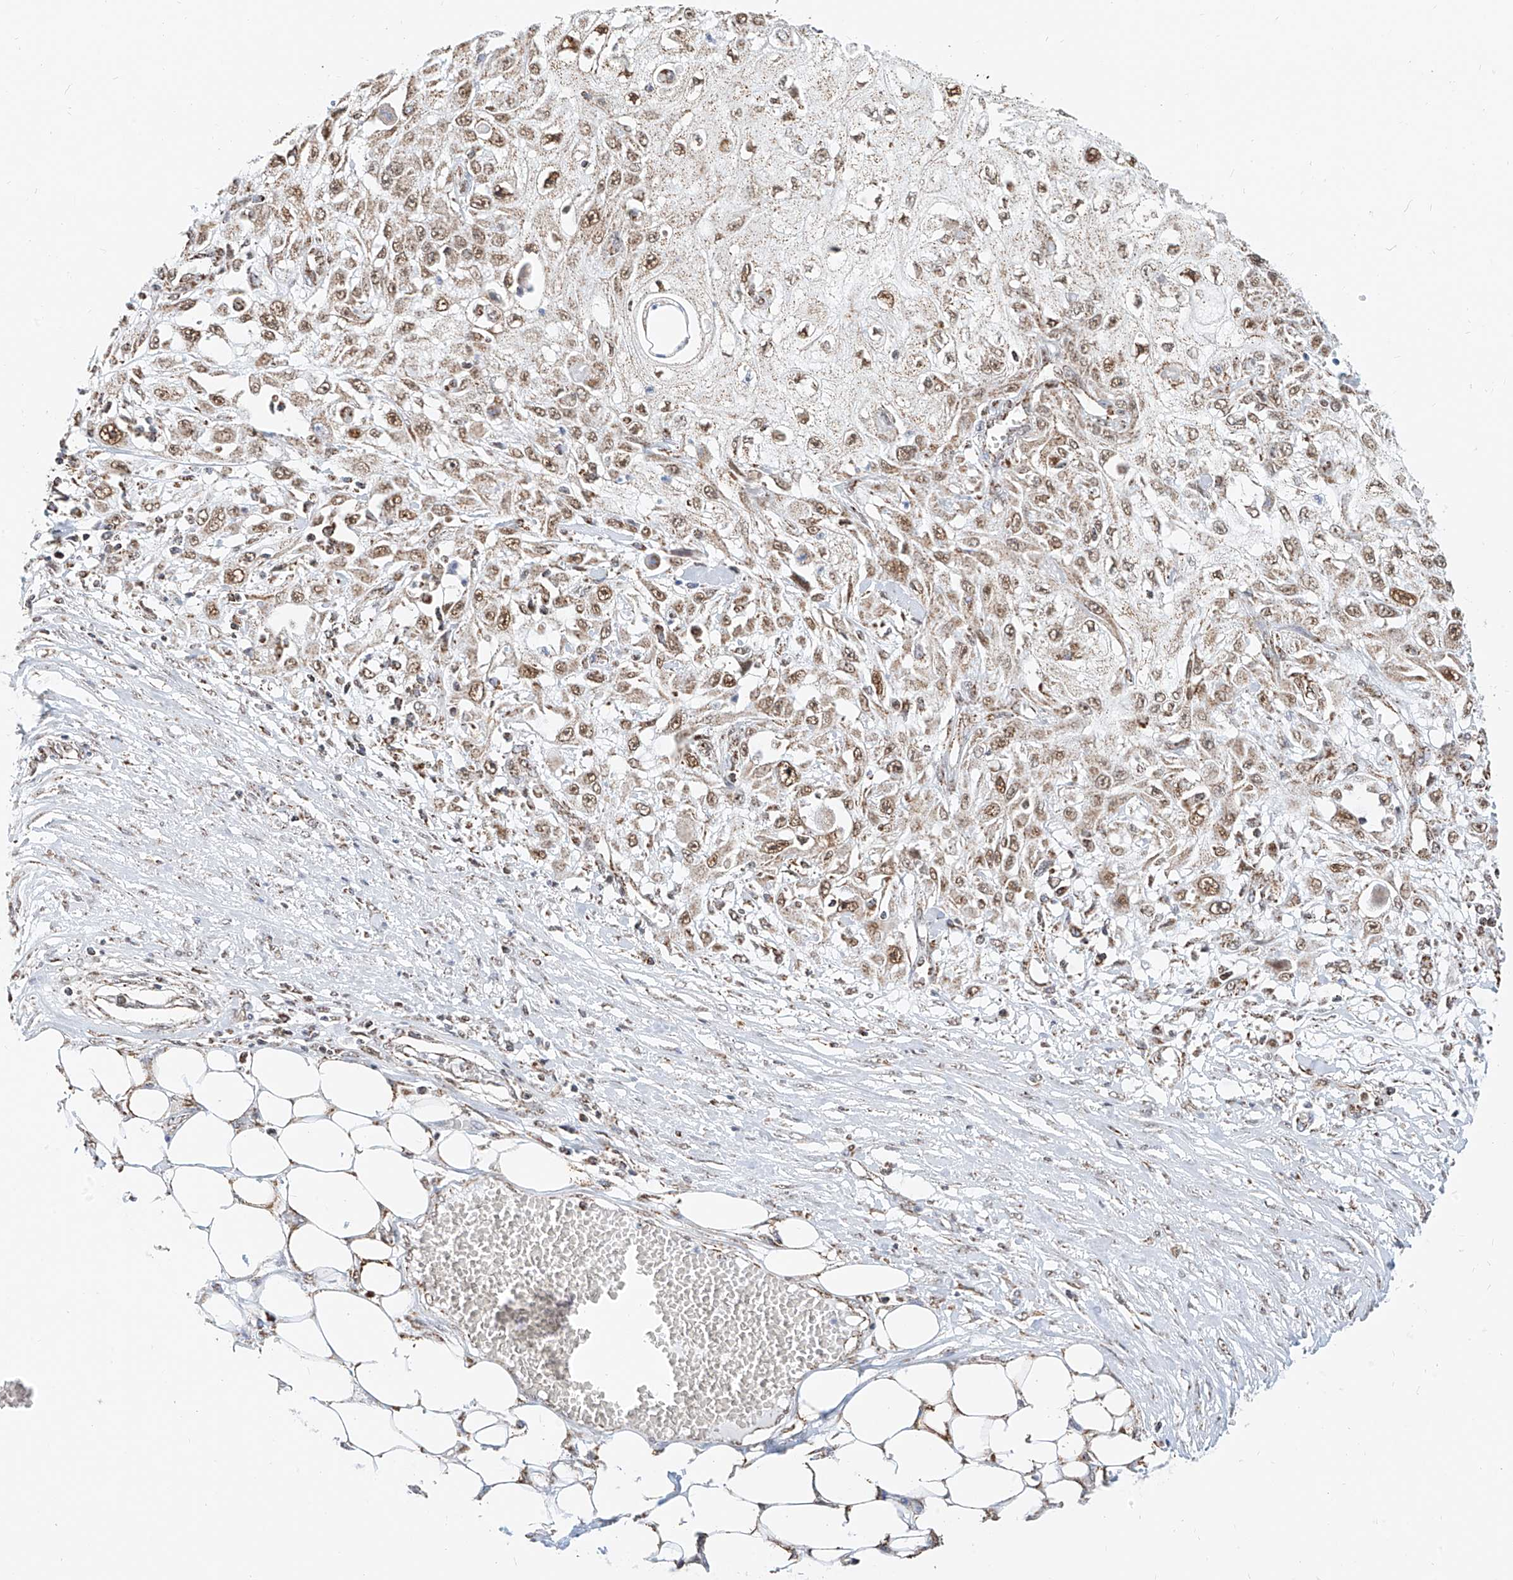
{"staining": {"intensity": "moderate", "quantity": ">75%", "location": "cytoplasmic/membranous,nuclear"}, "tissue": "skin cancer", "cell_type": "Tumor cells", "image_type": "cancer", "snomed": [{"axis": "morphology", "description": "Squamous cell carcinoma, NOS"}, {"axis": "morphology", "description": "Squamous cell carcinoma, metastatic, NOS"}, {"axis": "topography", "description": "Skin"}, {"axis": "topography", "description": "Lymph node"}], "caption": "A high-resolution histopathology image shows immunohistochemistry (IHC) staining of metastatic squamous cell carcinoma (skin), which reveals moderate cytoplasmic/membranous and nuclear staining in about >75% of tumor cells.", "gene": "NALCN", "patient": {"sex": "male", "age": 75}}